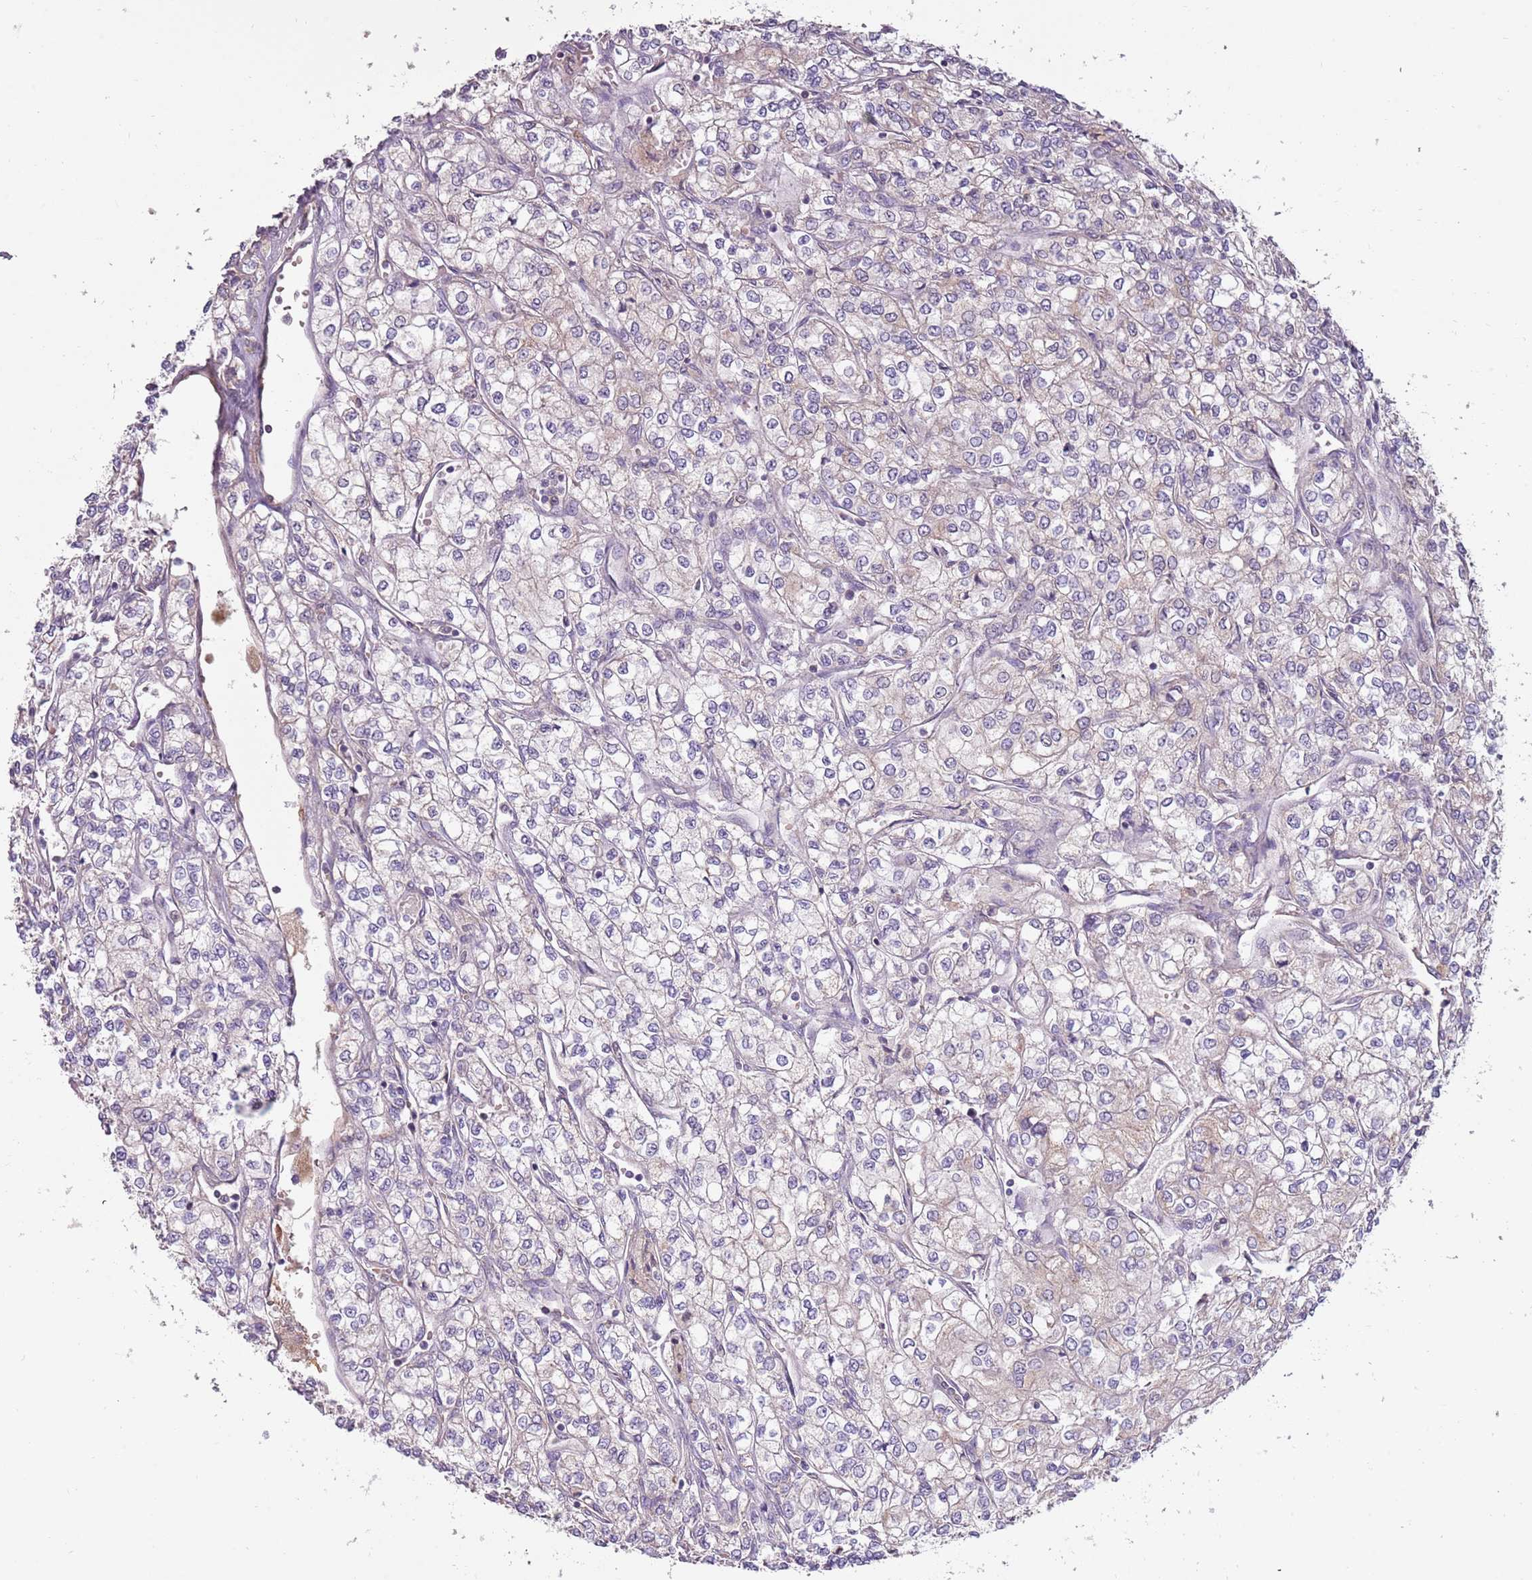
{"staining": {"intensity": "negative", "quantity": "none", "location": "none"}, "tissue": "renal cancer", "cell_type": "Tumor cells", "image_type": "cancer", "snomed": [{"axis": "morphology", "description": "Adenocarcinoma, NOS"}, {"axis": "topography", "description": "Kidney"}], "caption": "Tumor cells show no significant protein staining in renal adenocarcinoma.", "gene": "SYS1", "patient": {"sex": "male", "age": 80}}